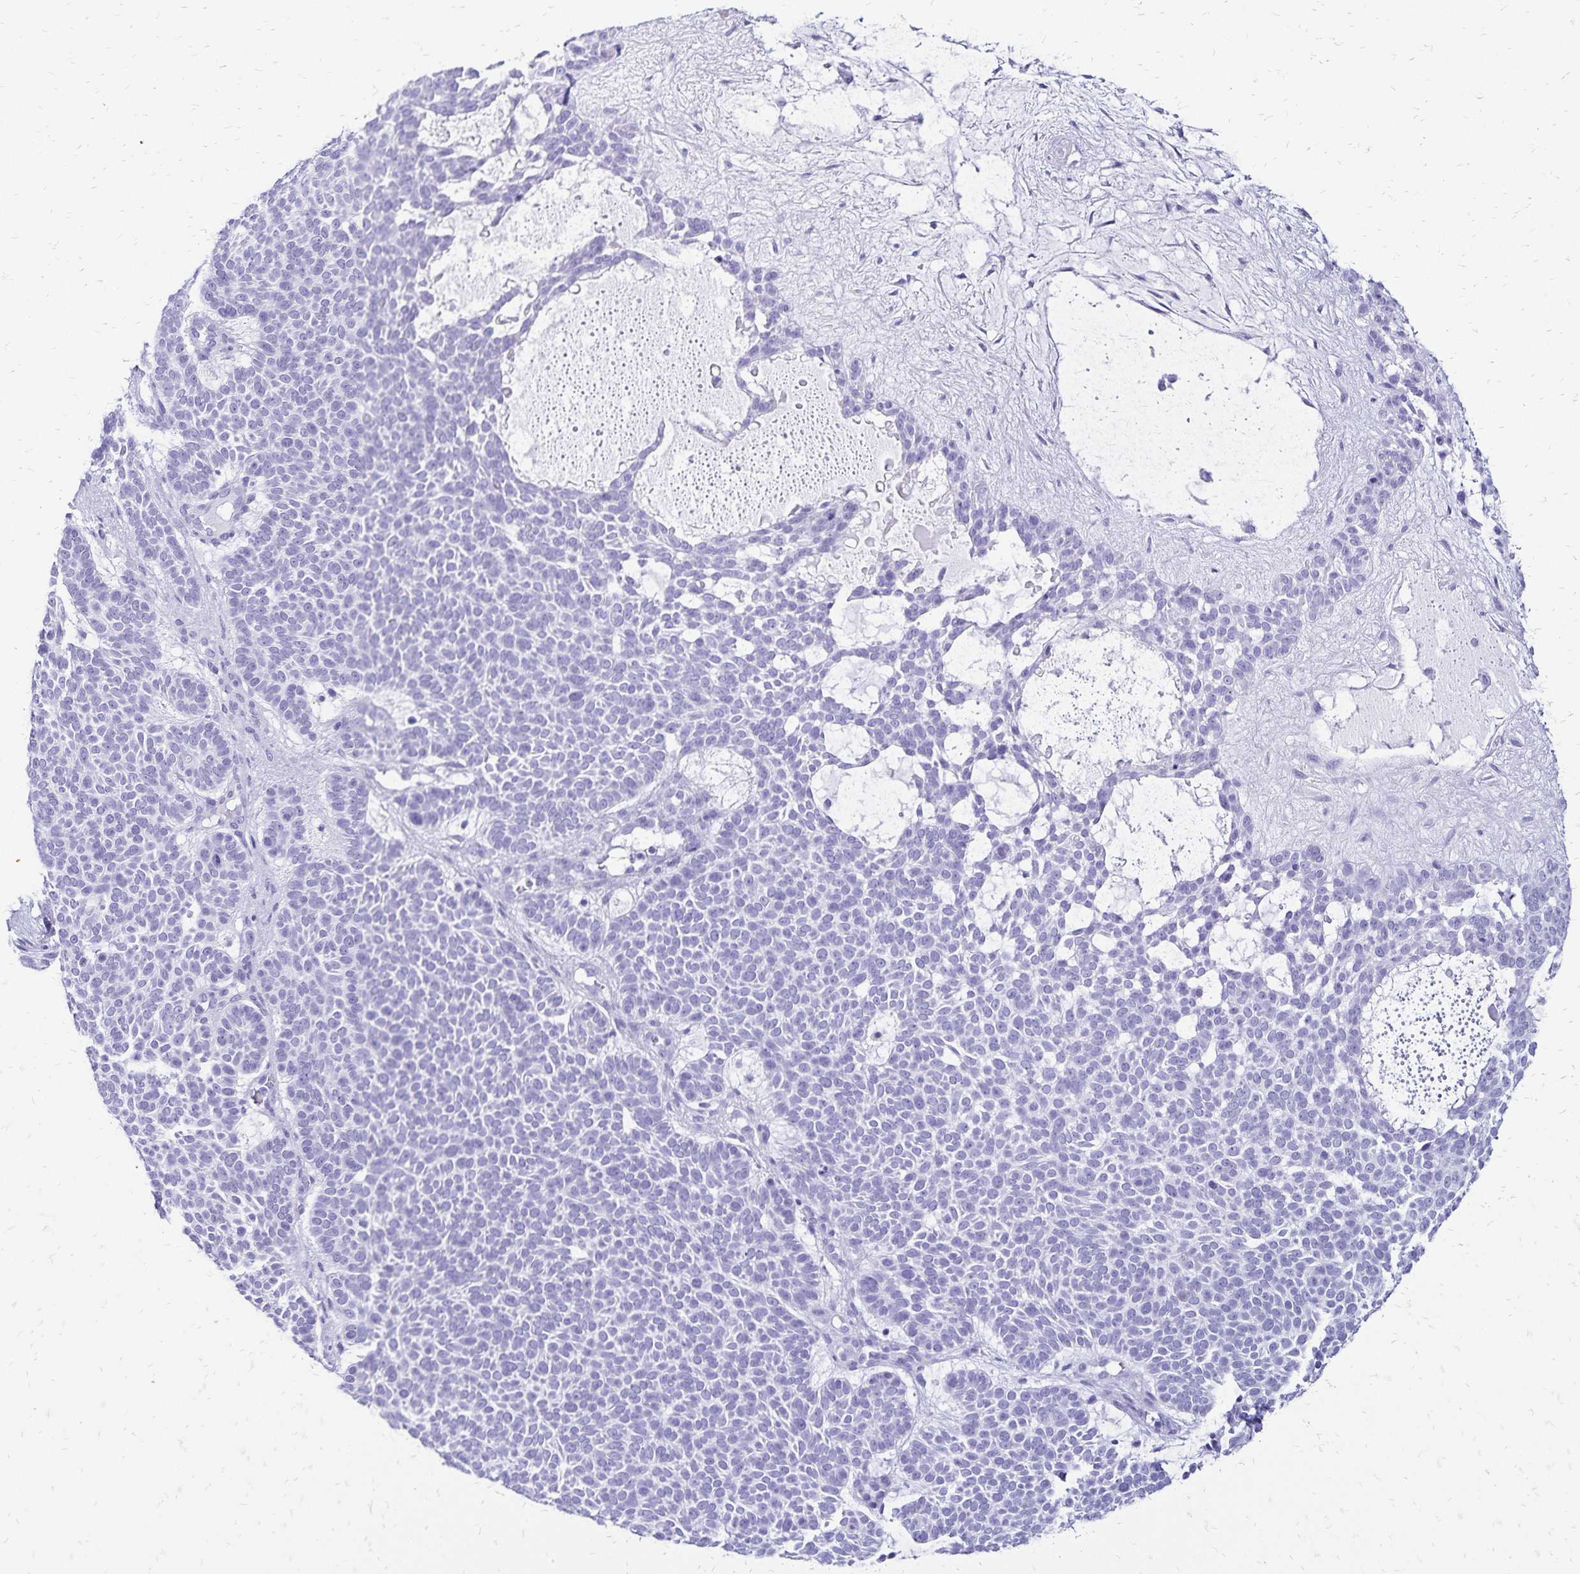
{"staining": {"intensity": "negative", "quantity": "none", "location": "none"}, "tissue": "skin cancer", "cell_type": "Tumor cells", "image_type": "cancer", "snomed": [{"axis": "morphology", "description": "Basal cell carcinoma"}, {"axis": "topography", "description": "Skin"}], "caption": "An IHC photomicrograph of basal cell carcinoma (skin) is shown. There is no staining in tumor cells of basal cell carcinoma (skin).", "gene": "LIN28B", "patient": {"sex": "female", "age": 82}}